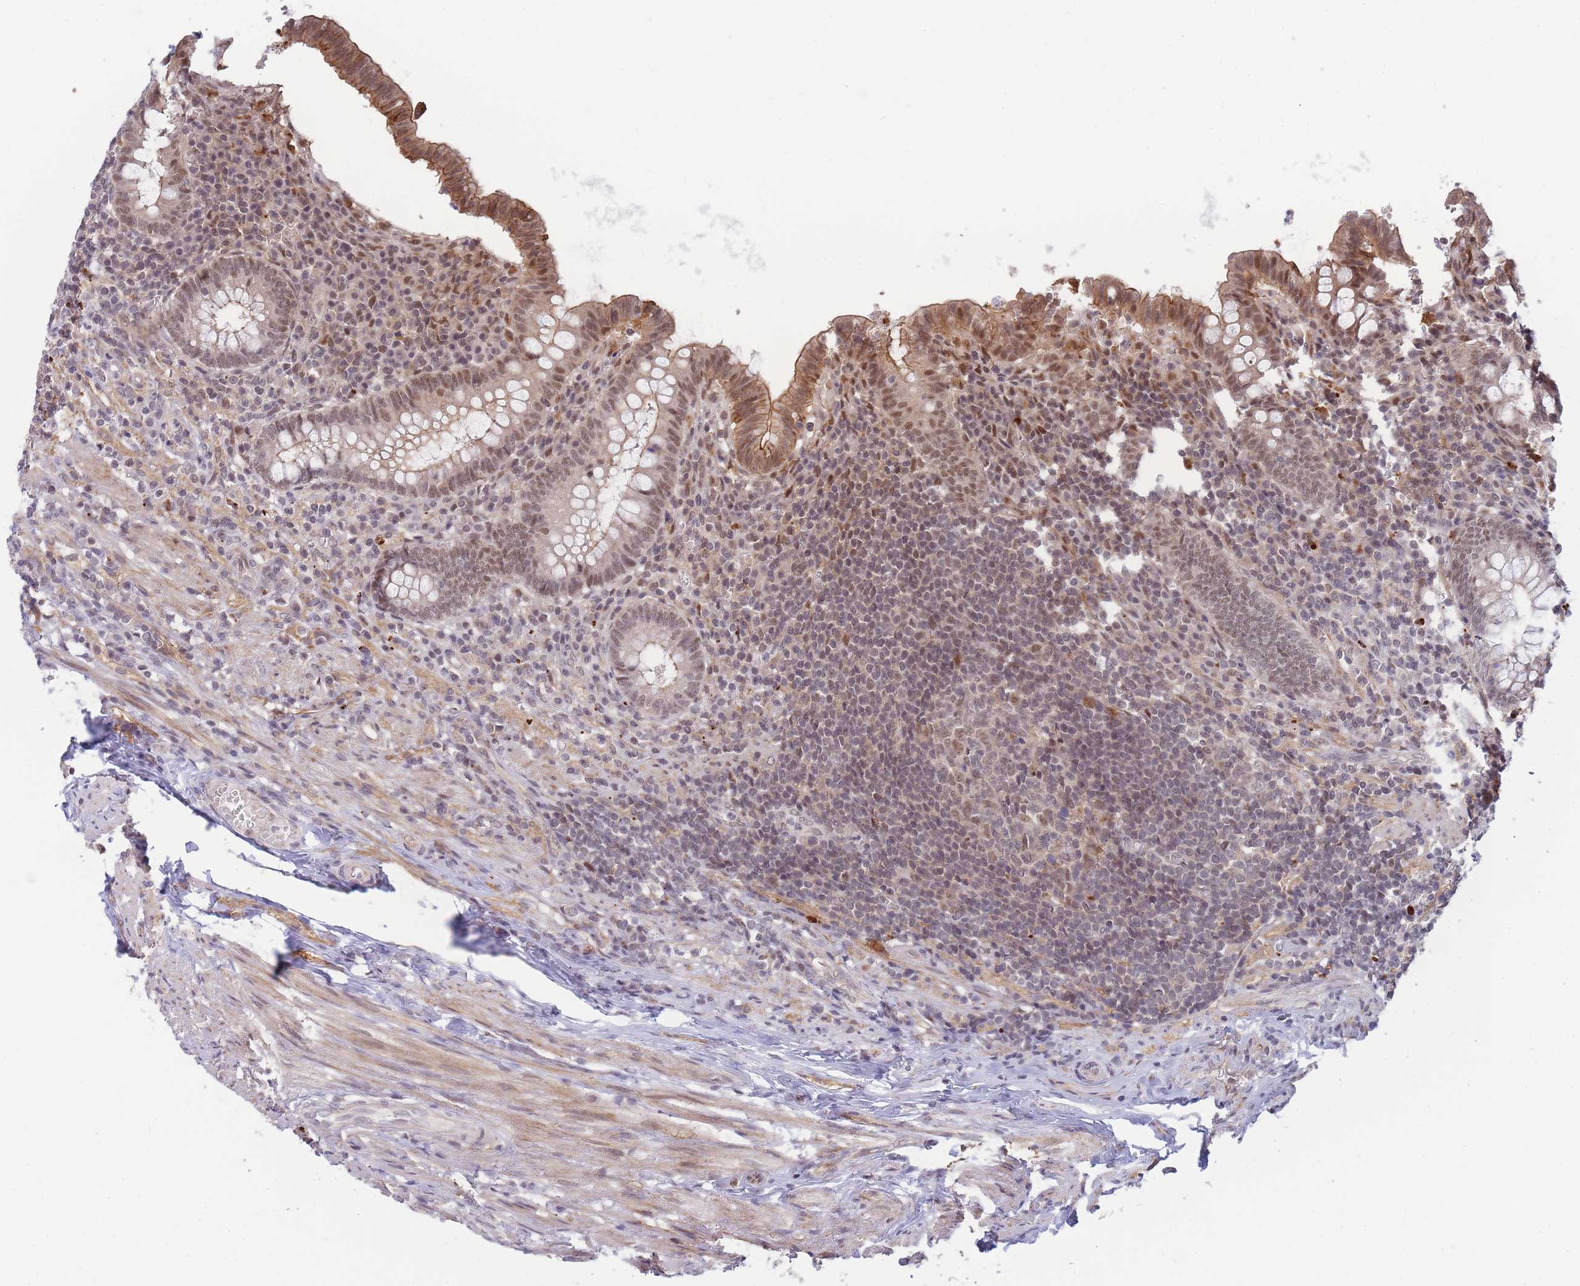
{"staining": {"intensity": "moderate", "quantity": ">75%", "location": "cytoplasmic/membranous,nuclear"}, "tissue": "appendix", "cell_type": "Glandular cells", "image_type": "normal", "snomed": [{"axis": "morphology", "description": "Normal tissue, NOS"}, {"axis": "topography", "description": "Appendix"}], "caption": "Glandular cells exhibit medium levels of moderate cytoplasmic/membranous,nuclear staining in approximately >75% of cells in benign human appendix.", "gene": "BOD1L1", "patient": {"sex": "male", "age": 83}}